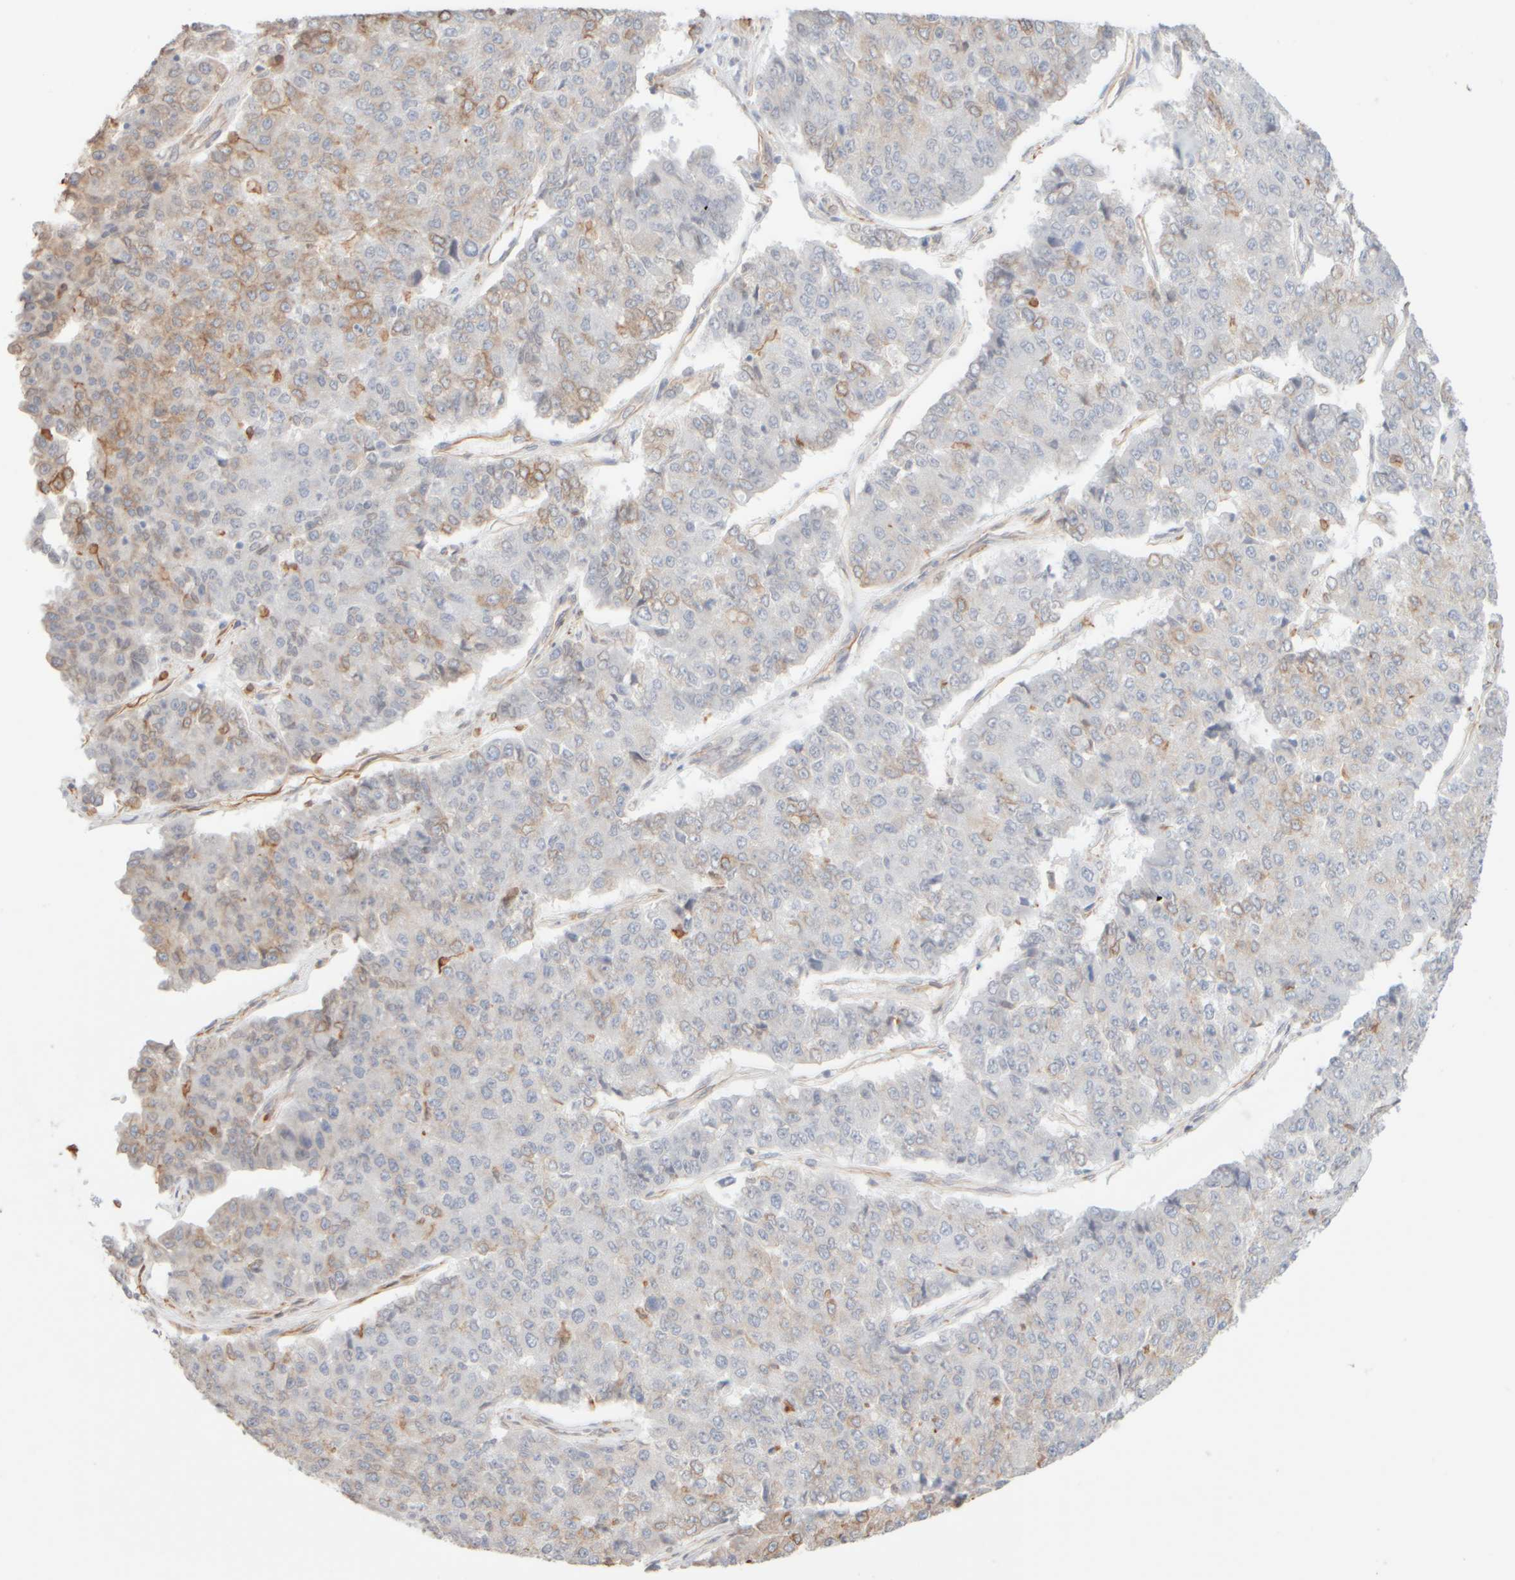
{"staining": {"intensity": "weak", "quantity": "25%-75%", "location": "cytoplasmic/membranous"}, "tissue": "pancreatic cancer", "cell_type": "Tumor cells", "image_type": "cancer", "snomed": [{"axis": "morphology", "description": "Adenocarcinoma, NOS"}, {"axis": "topography", "description": "Pancreas"}], "caption": "Weak cytoplasmic/membranous staining for a protein is identified in approximately 25%-75% of tumor cells of pancreatic cancer (adenocarcinoma) using immunohistochemistry.", "gene": "KRT15", "patient": {"sex": "male", "age": 50}}